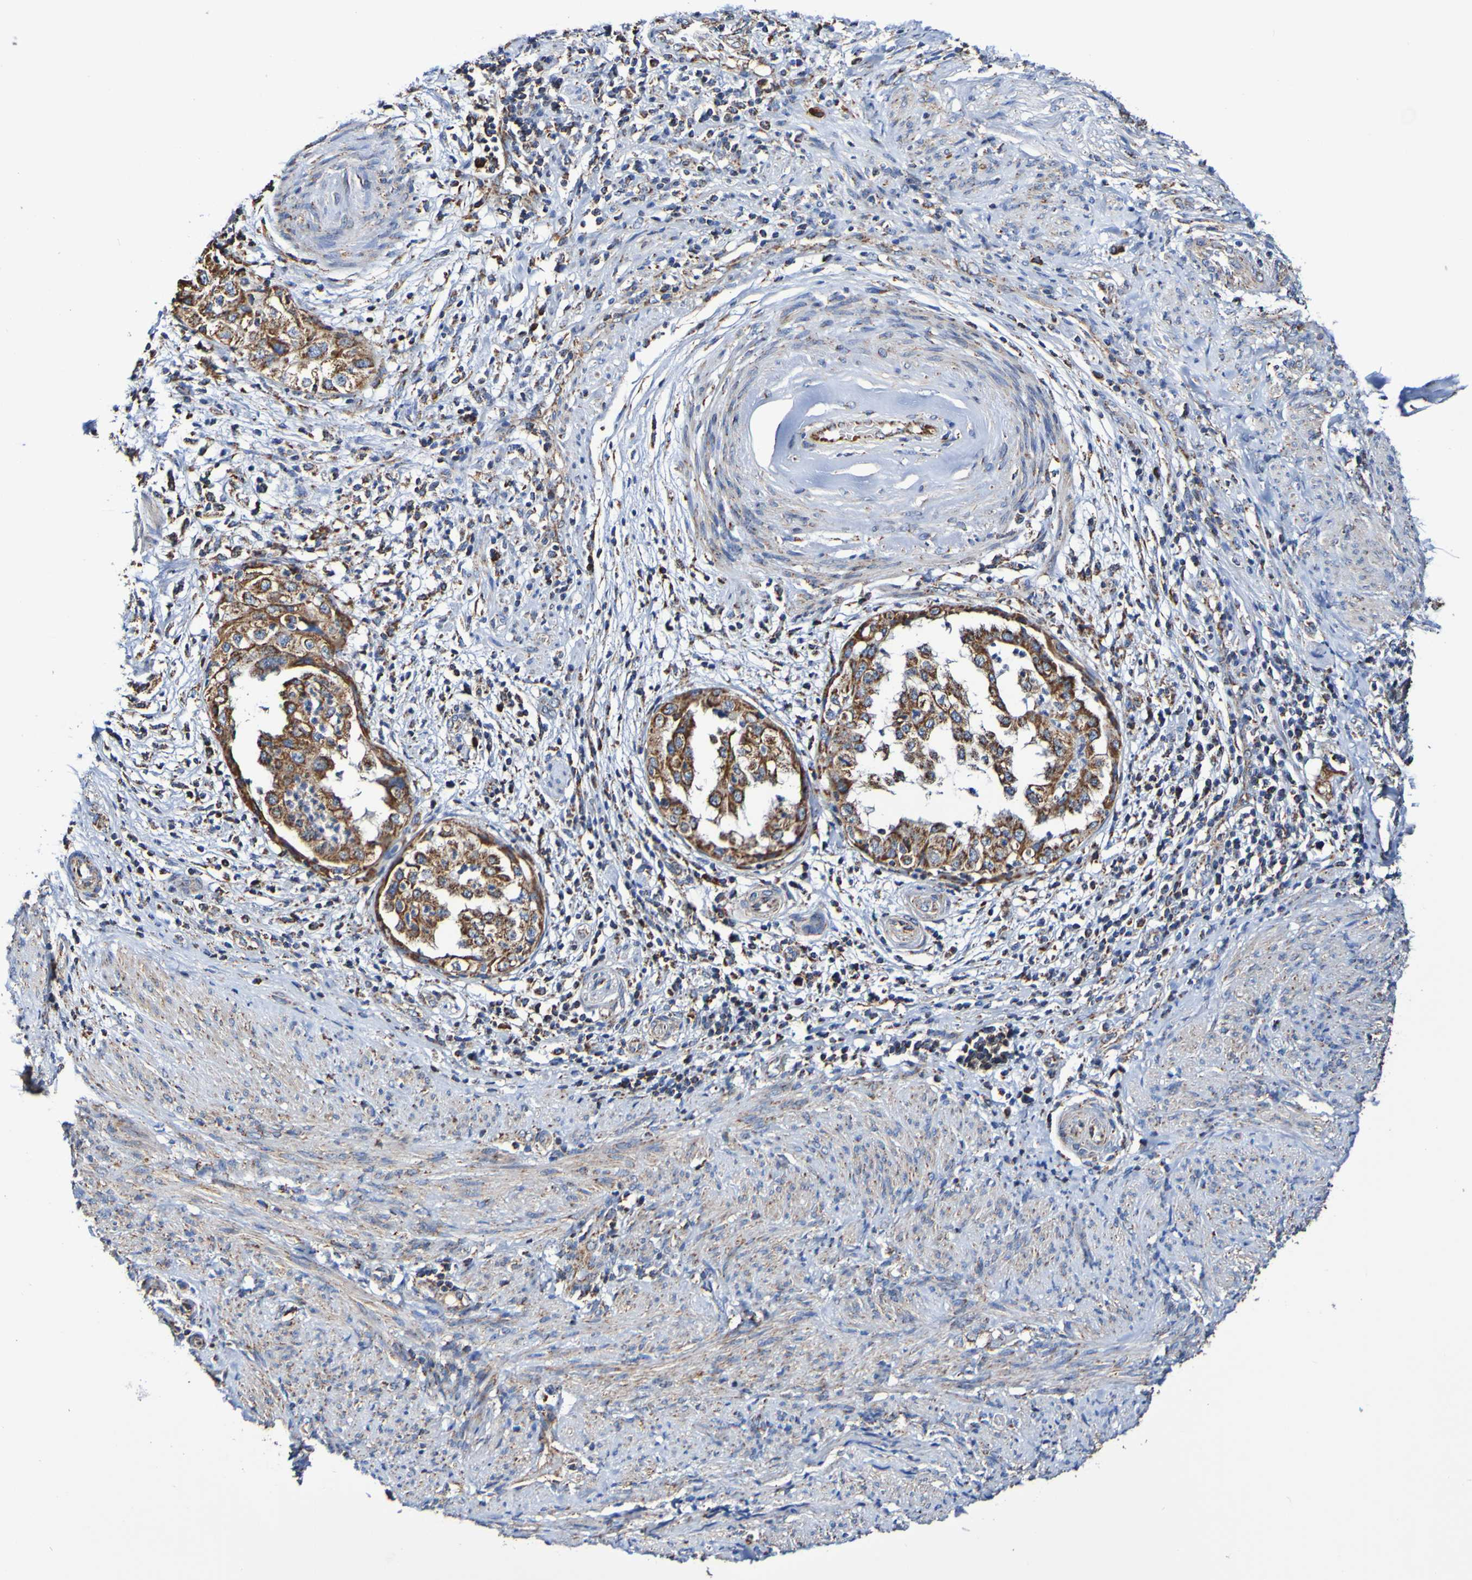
{"staining": {"intensity": "strong", "quantity": ">75%", "location": "cytoplasmic/membranous"}, "tissue": "endometrial cancer", "cell_type": "Tumor cells", "image_type": "cancer", "snomed": [{"axis": "morphology", "description": "Adenocarcinoma, NOS"}, {"axis": "topography", "description": "Endometrium"}], "caption": "Adenocarcinoma (endometrial) stained with a protein marker shows strong staining in tumor cells.", "gene": "IL18R1", "patient": {"sex": "female", "age": 85}}